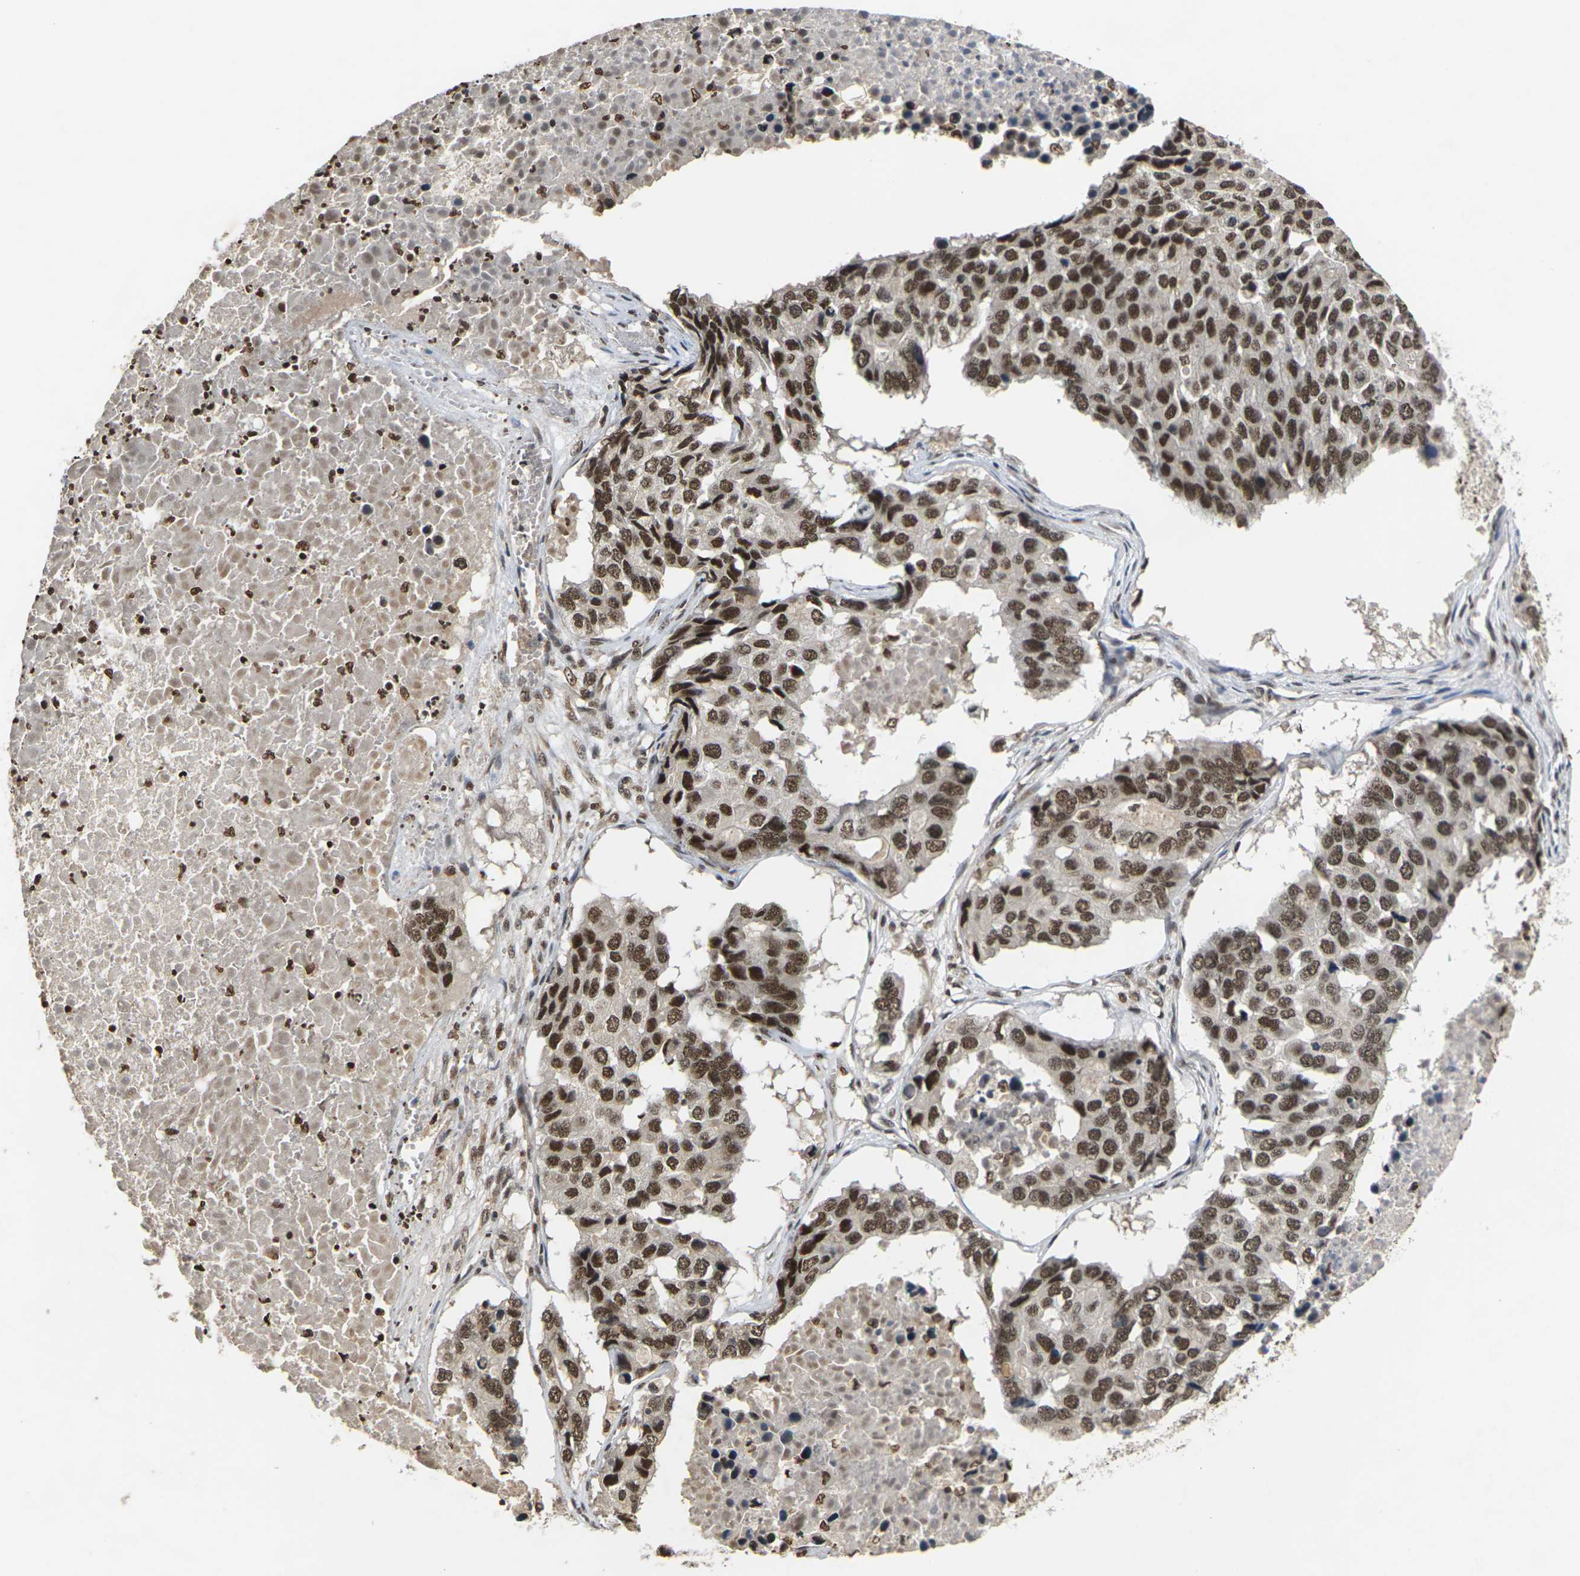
{"staining": {"intensity": "strong", "quantity": ">75%", "location": "nuclear"}, "tissue": "pancreatic cancer", "cell_type": "Tumor cells", "image_type": "cancer", "snomed": [{"axis": "morphology", "description": "Adenocarcinoma, NOS"}, {"axis": "topography", "description": "Pancreas"}], "caption": "A high-resolution photomicrograph shows IHC staining of pancreatic cancer (adenocarcinoma), which shows strong nuclear expression in about >75% of tumor cells.", "gene": "NELFA", "patient": {"sex": "male", "age": 50}}